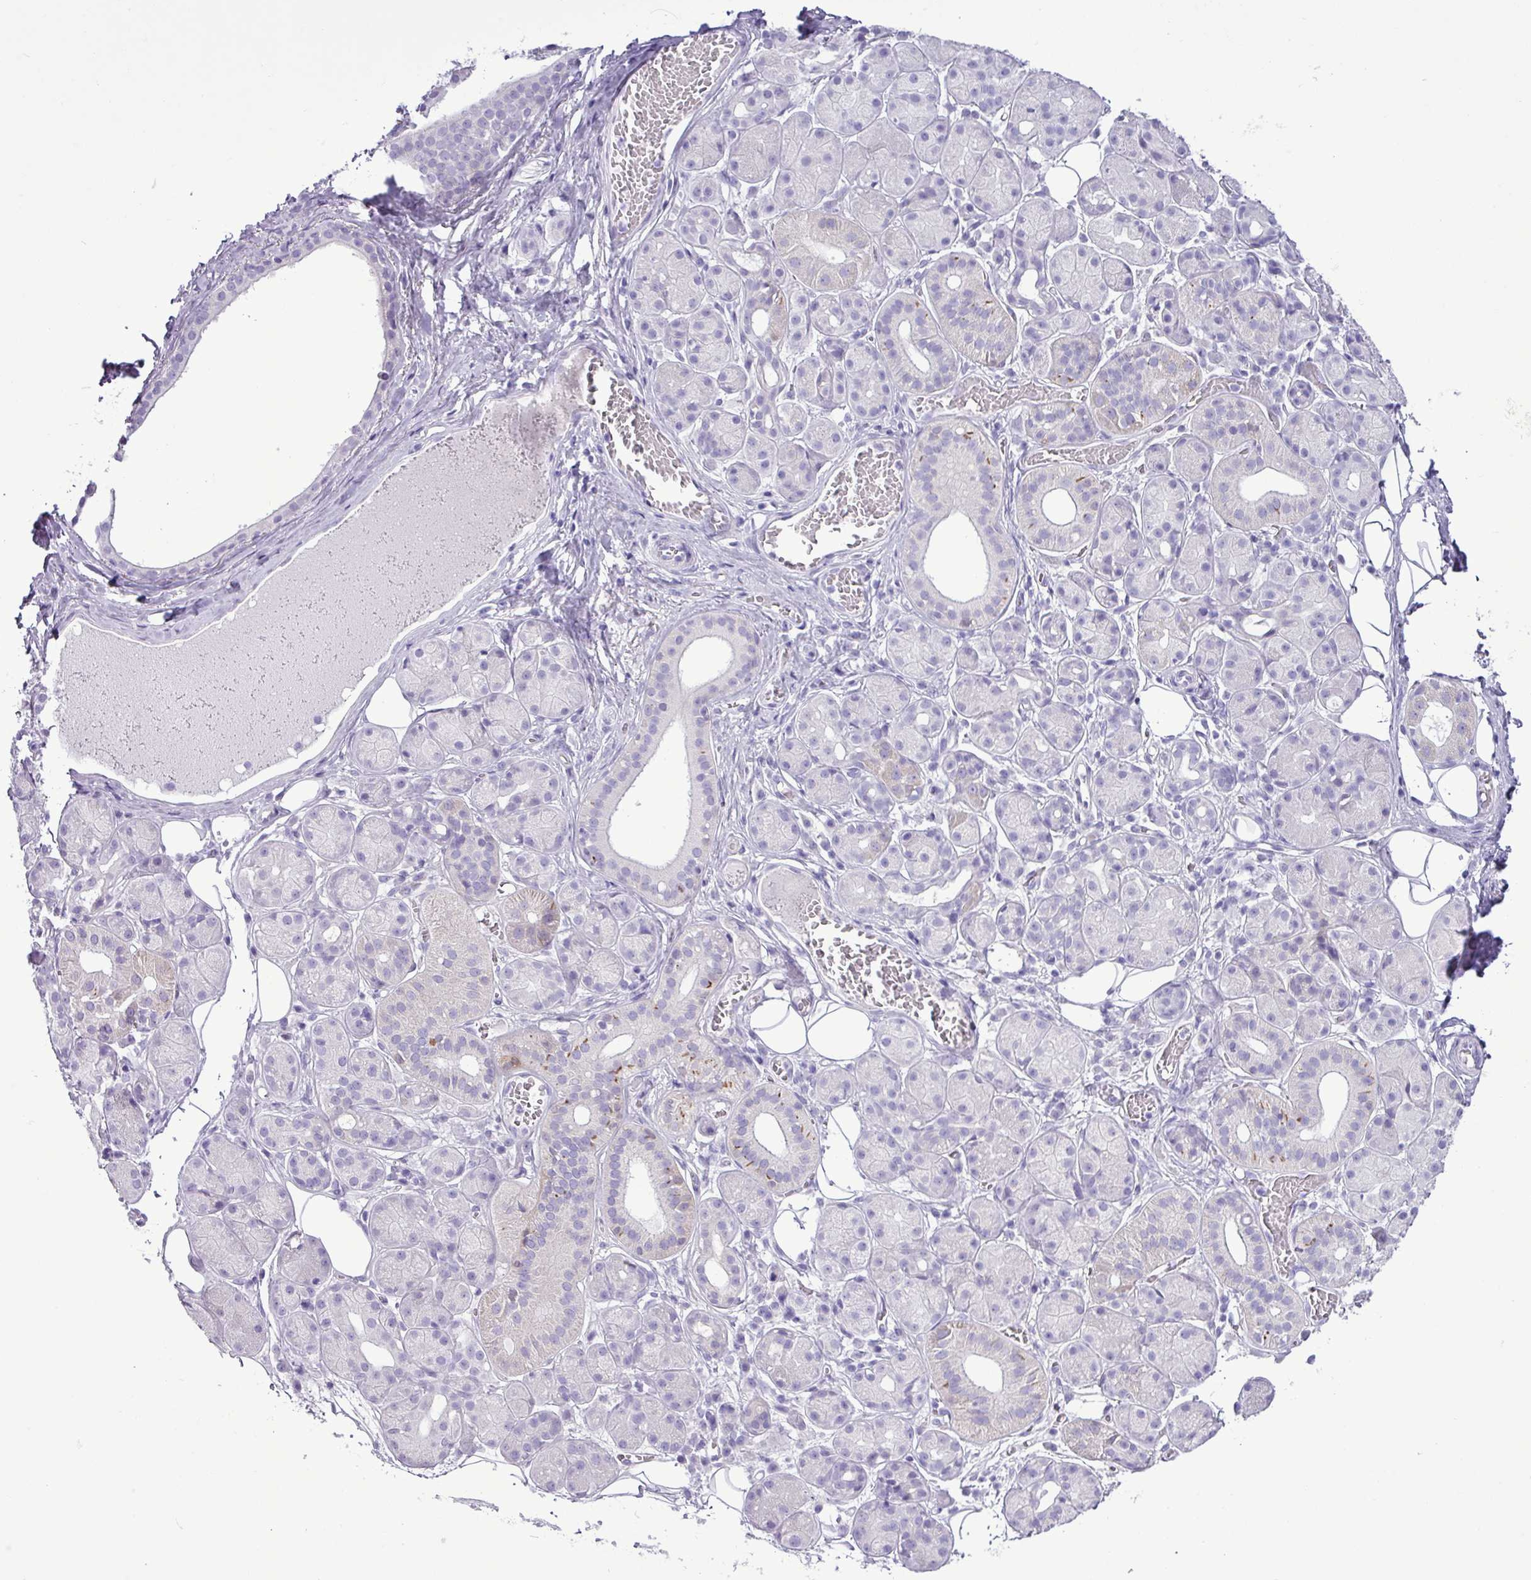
{"staining": {"intensity": "moderate", "quantity": "<25%", "location": "cytoplasmic/membranous"}, "tissue": "salivary gland", "cell_type": "Glandular cells", "image_type": "normal", "snomed": [{"axis": "morphology", "description": "Squamous cell carcinoma, NOS"}, {"axis": "topography", "description": "Skin"}, {"axis": "topography", "description": "Head-Neck"}], "caption": "Moderate cytoplasmic/membranous staining is present in about <25% of glandular cells in unremarkable salivary gland. (DAB (3,3'-diaminobenzidine) = brown stain, brightfield microscopy at high magnification).", "gene": "ALDH3A1", "patient": {"sex": "male", "age": 80}}